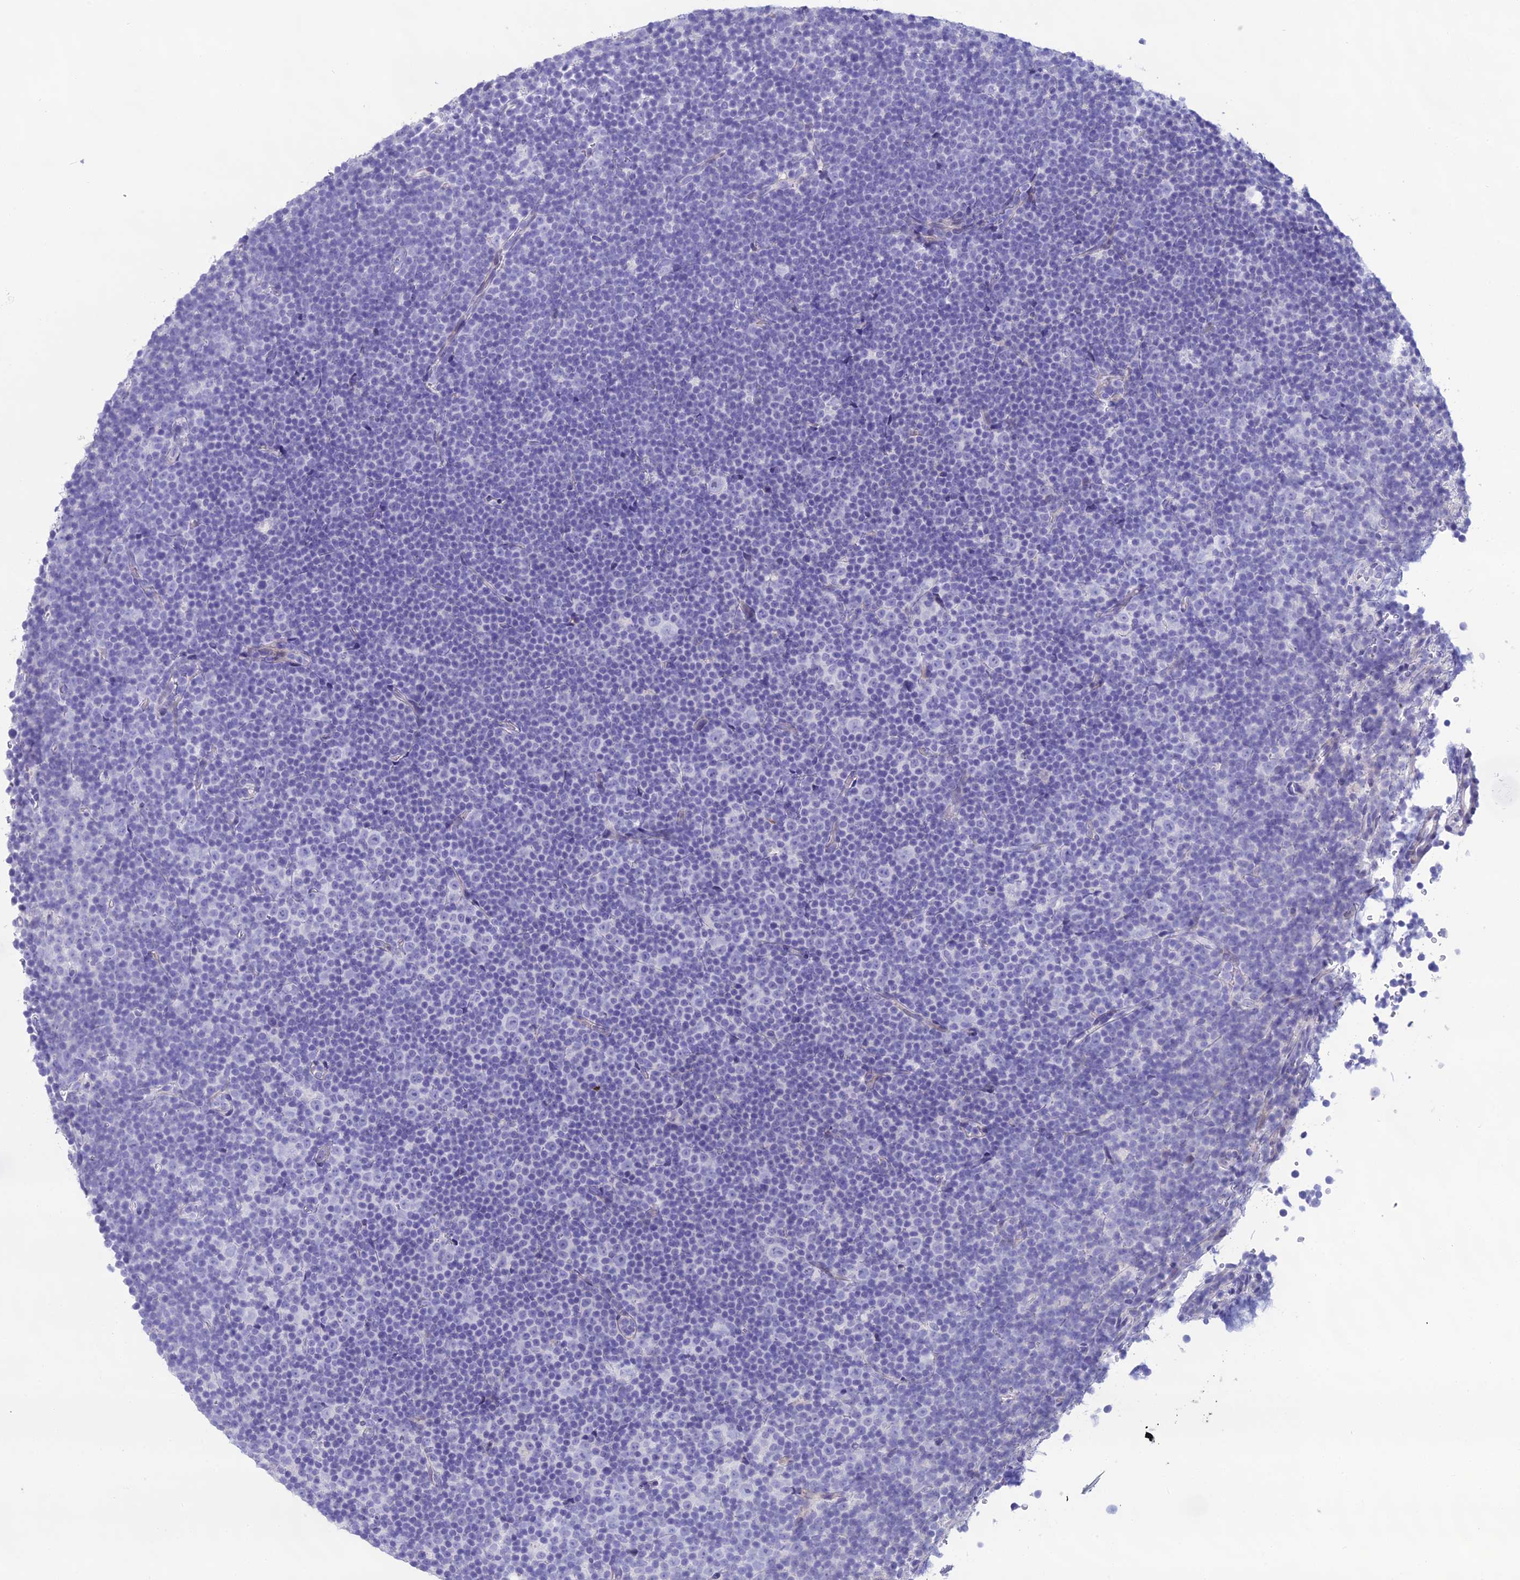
{"staining": {"intensity": "negative", "quantity": "none", "location": "none"}, "tissue": "lymphoma", "cell_type": "Tumor cells", "image_type": "cancer", "snomed": [{"axis": "morphology", "description": "Malignant lymphoma, non-Hodgkin's type, Low grade"}, {"axis": "topography", "description": "Lymph node"}], "caption": "High magnification brightfield microscopy of lymphoma stained with DAB (brown) and counterstained with hematoxylin (blue): tumor cells show no significant positivity.", "gene": "OR56B1", "patient": {"sex": "female", "age": 67}}